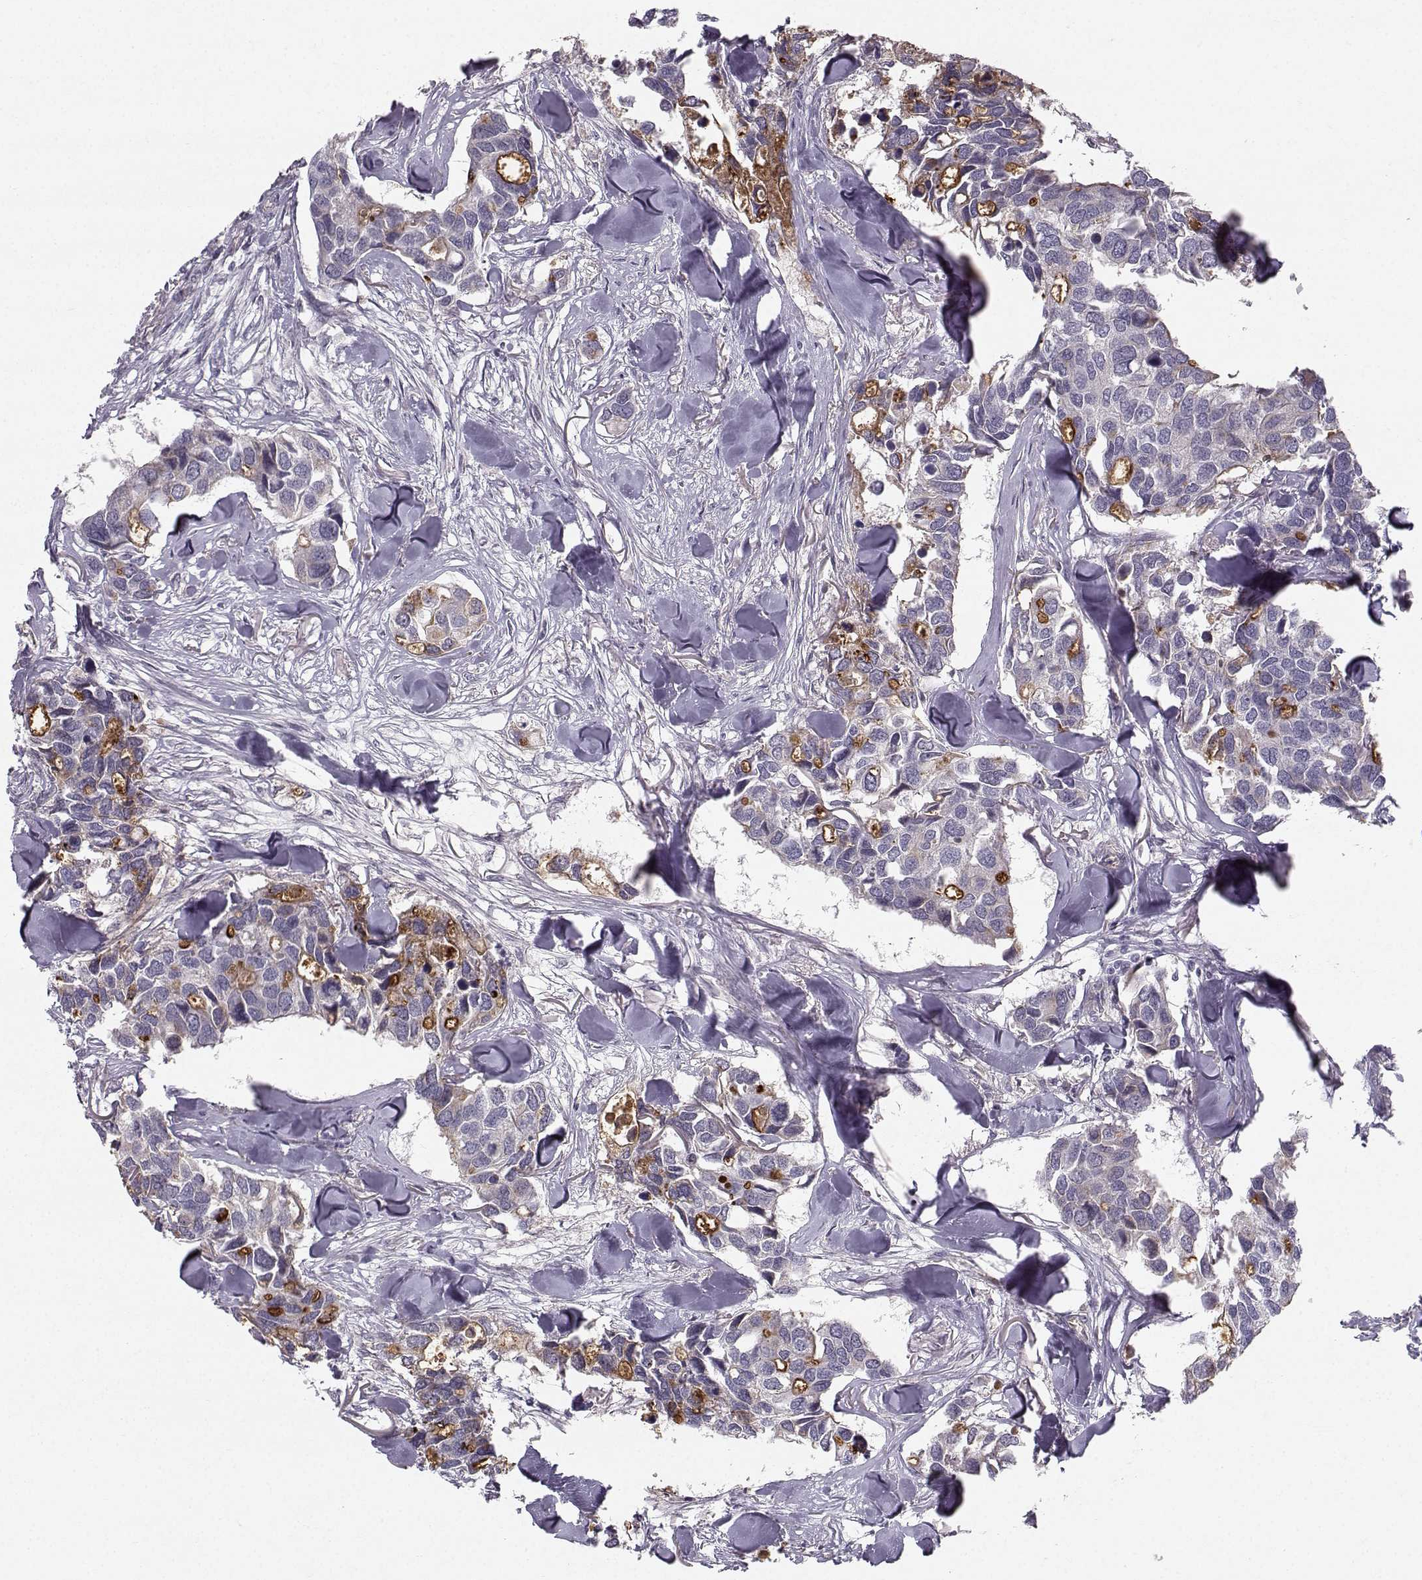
{"staining": {"intensity": "negative", "quantity": "none", "location": "none"}, "tissue": "breast cancer", "cell_type": "Tumor cells", "image_type": "cancer", "snomed": [{"axis": "morphology", "description": "Duct carcinoma"}, {"axis": "topography", "description": "Breast"}], "caption": "Immunohistochemical staining of human breast cancer shows no significant staining in tumor cells.", "gene": "OPRD1", "patient": {"sex": "female", "age": 83}}